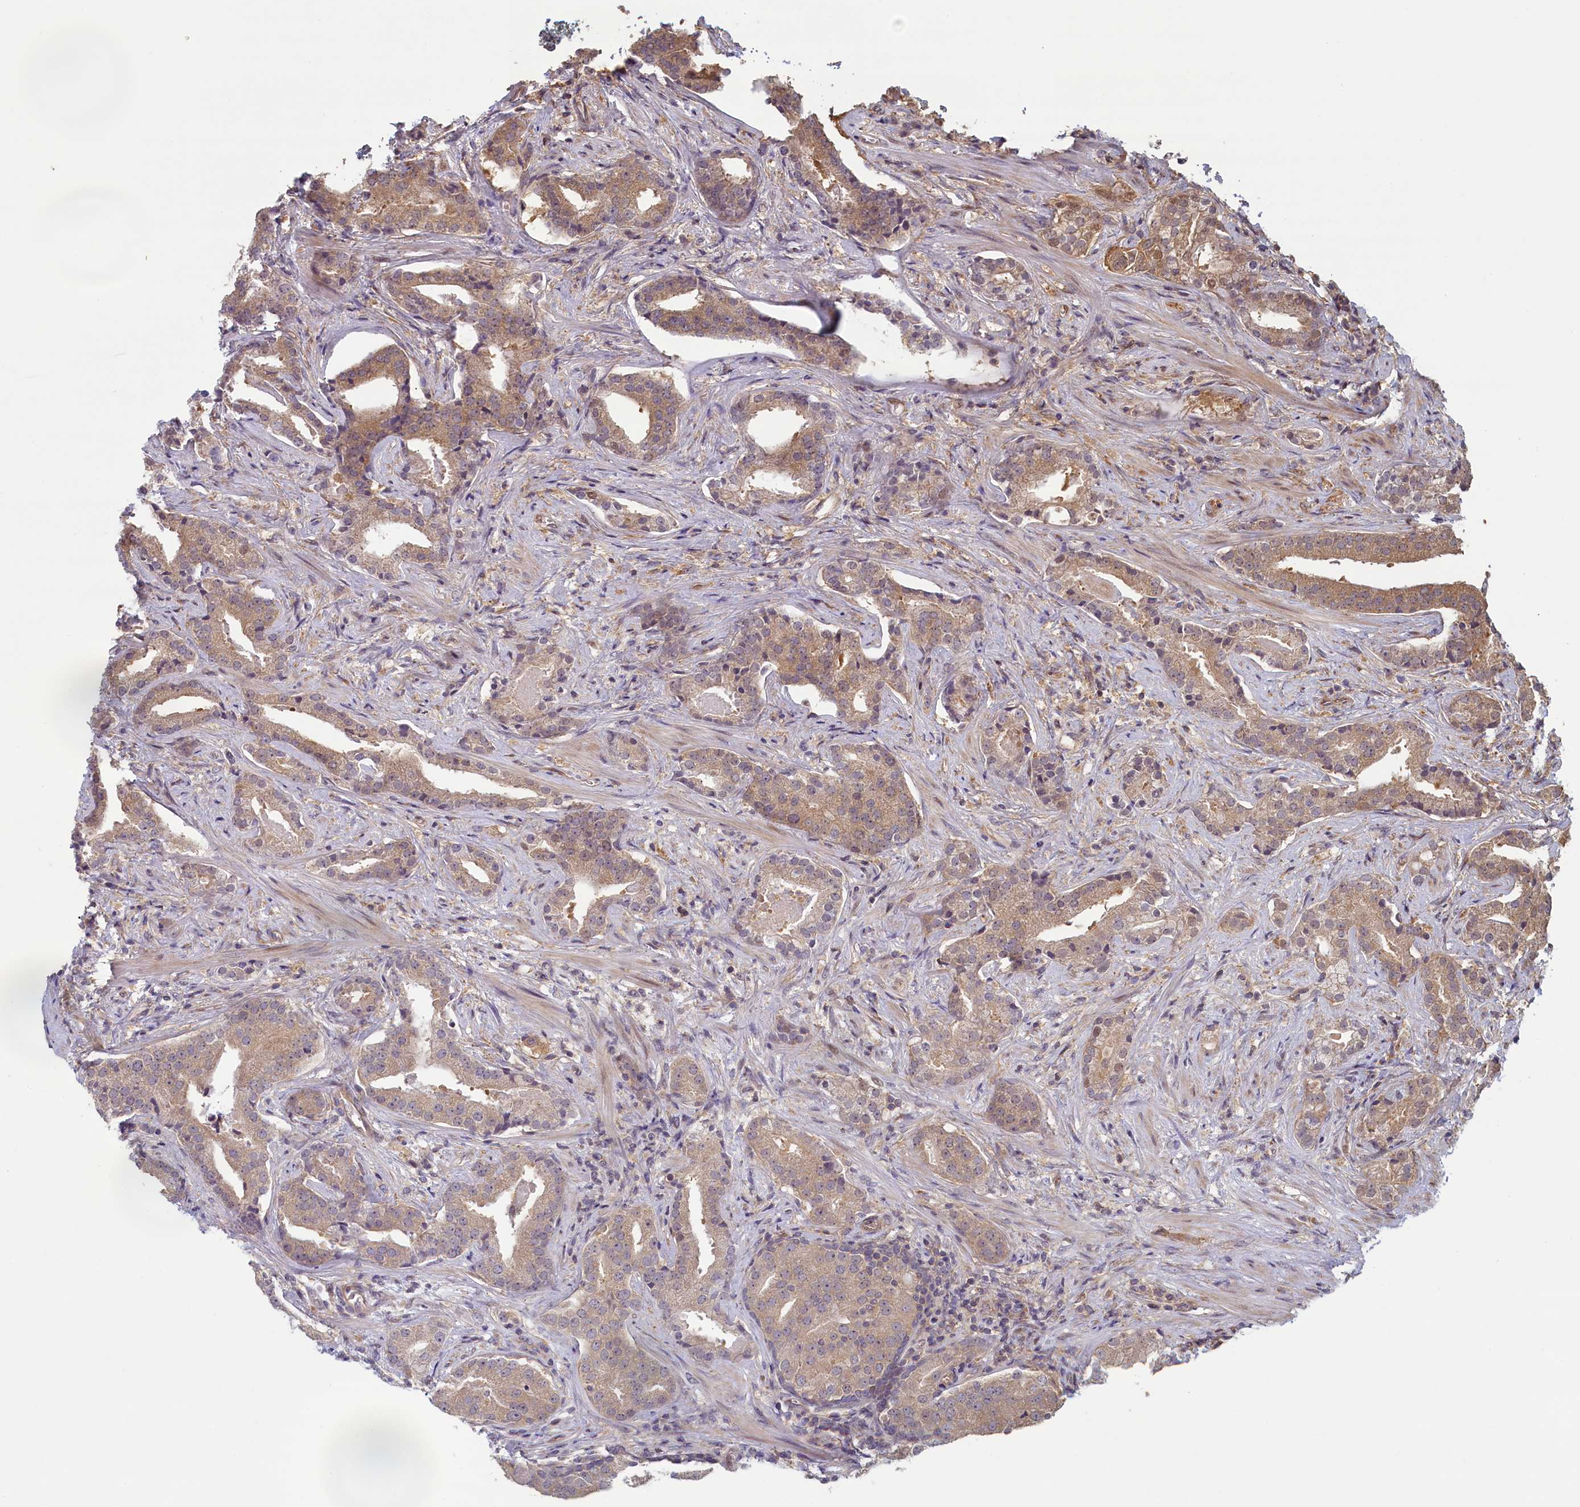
{"staining": {"intensity": "weak", "quantity": "25%-75%", "location": "cytoplasmic/membranous"}, "tissue": "prostate cancer", "cell_type": "Tumor cells", "image_type": "cancer", "snomed": [{"axis": "morphology", "description": "Adenocarcinoma, Low grade"}, {"axis": "topography", "description": "Prostate"}], "caption": "Immunohistochemistry (IHC) (DAB) staining of human prostate low-grade adenocarcinoma reveals weak cytoplasmic/membranous protein expression in about 25%-75% of tumor cells. Nuclei are stained in blue.", "gene": "CIAO2B", "patient": {"sex": "male", "age": 67}}